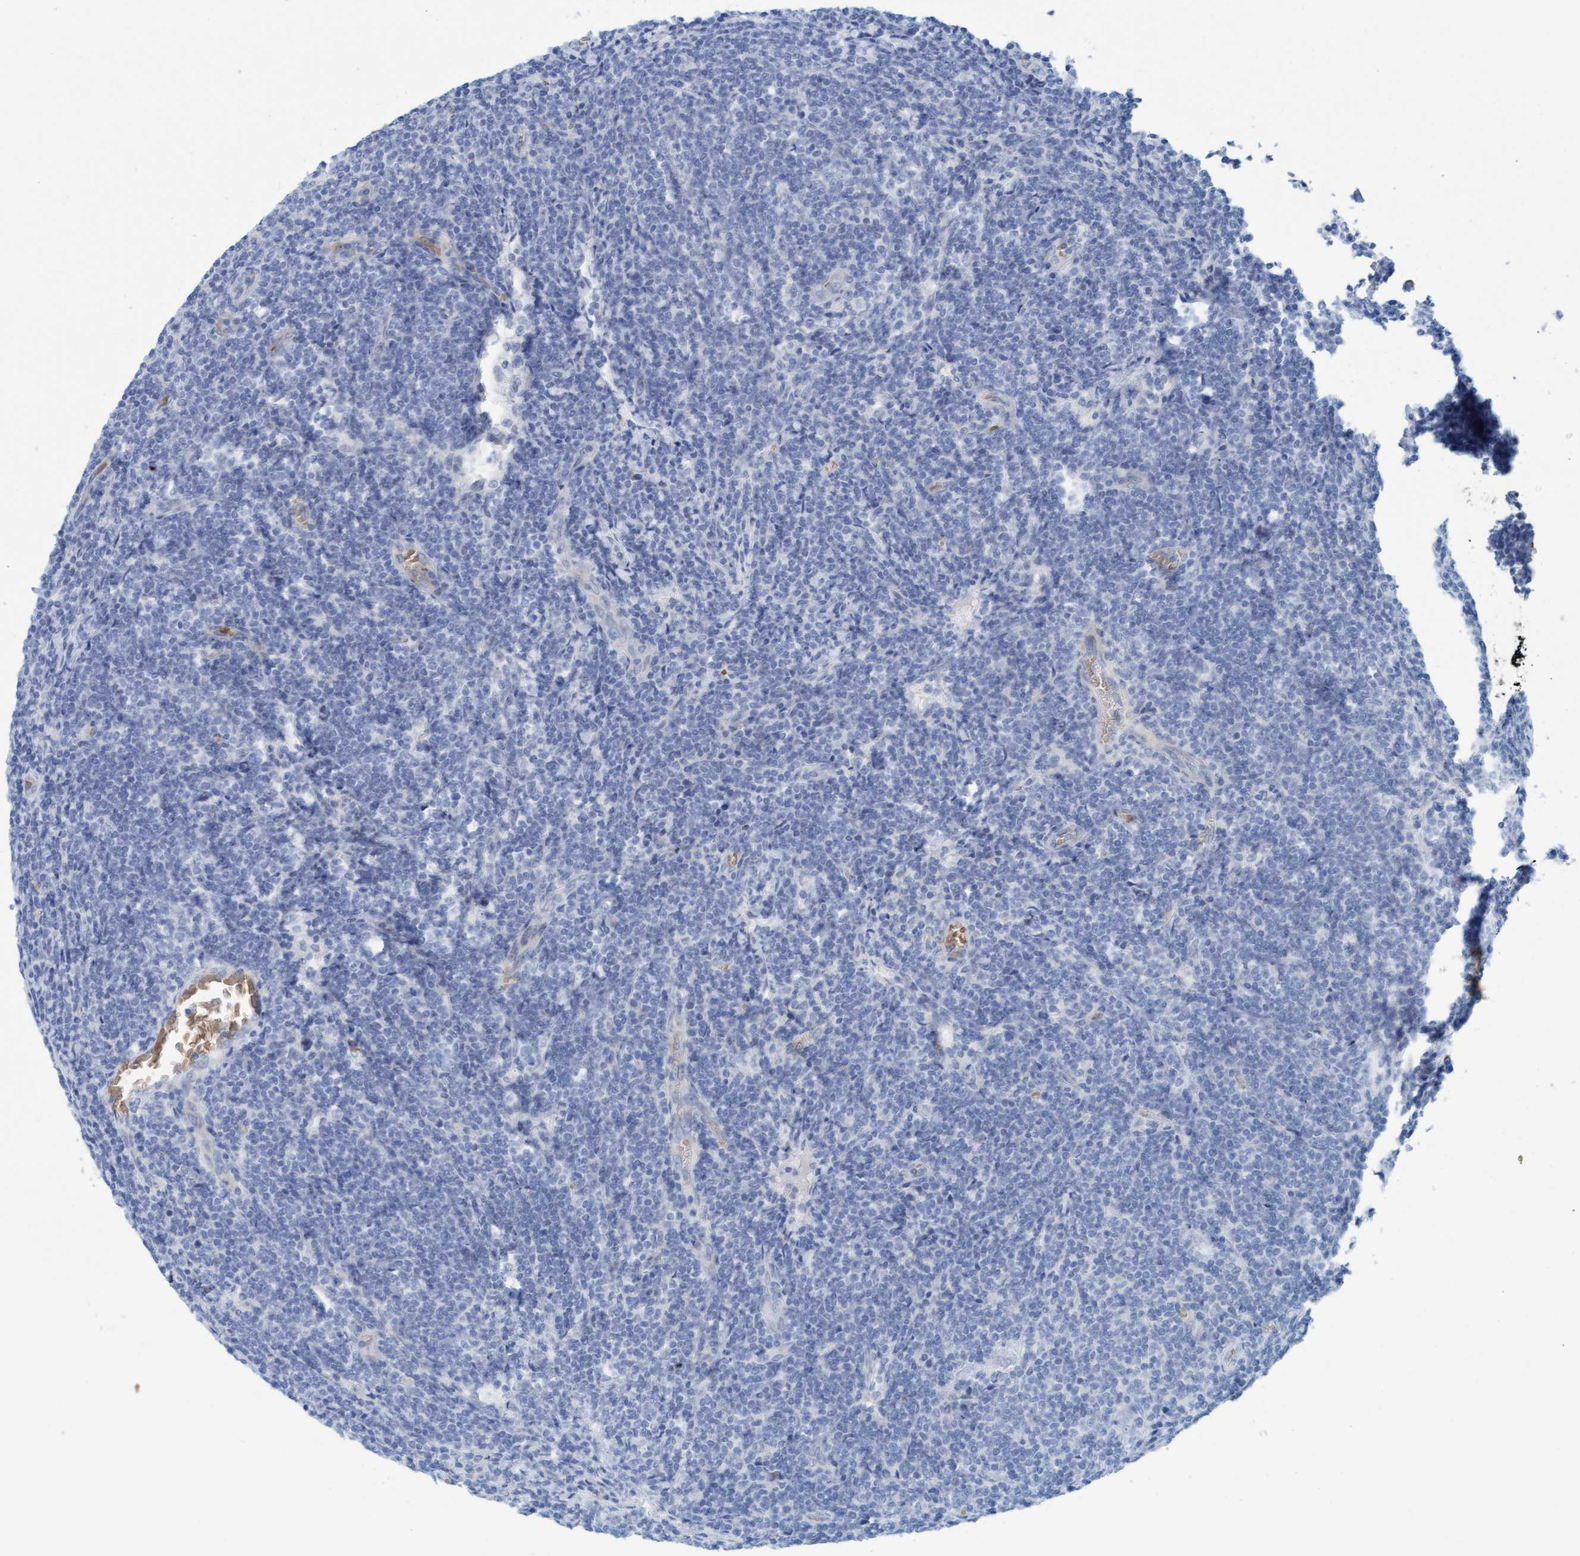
{"staining": {"intensity": "negative", "quantity": "none", "location": "none"}, "tissue": "lymphoma", "cell_type": "Tumor cells", "image_type": "cancer", "snomed": [{"axis": "morphology", "description": "Malignant lymphoma, non-Hodgkin's type, Low grade"}, {"axis": "topography", "description": "Lymph node"}], "caption": "The micrograph shows no staining of tumor cells in lymphoma.", "gene": "P2RX5", "patient": {"sex": "male", "age": 66}}